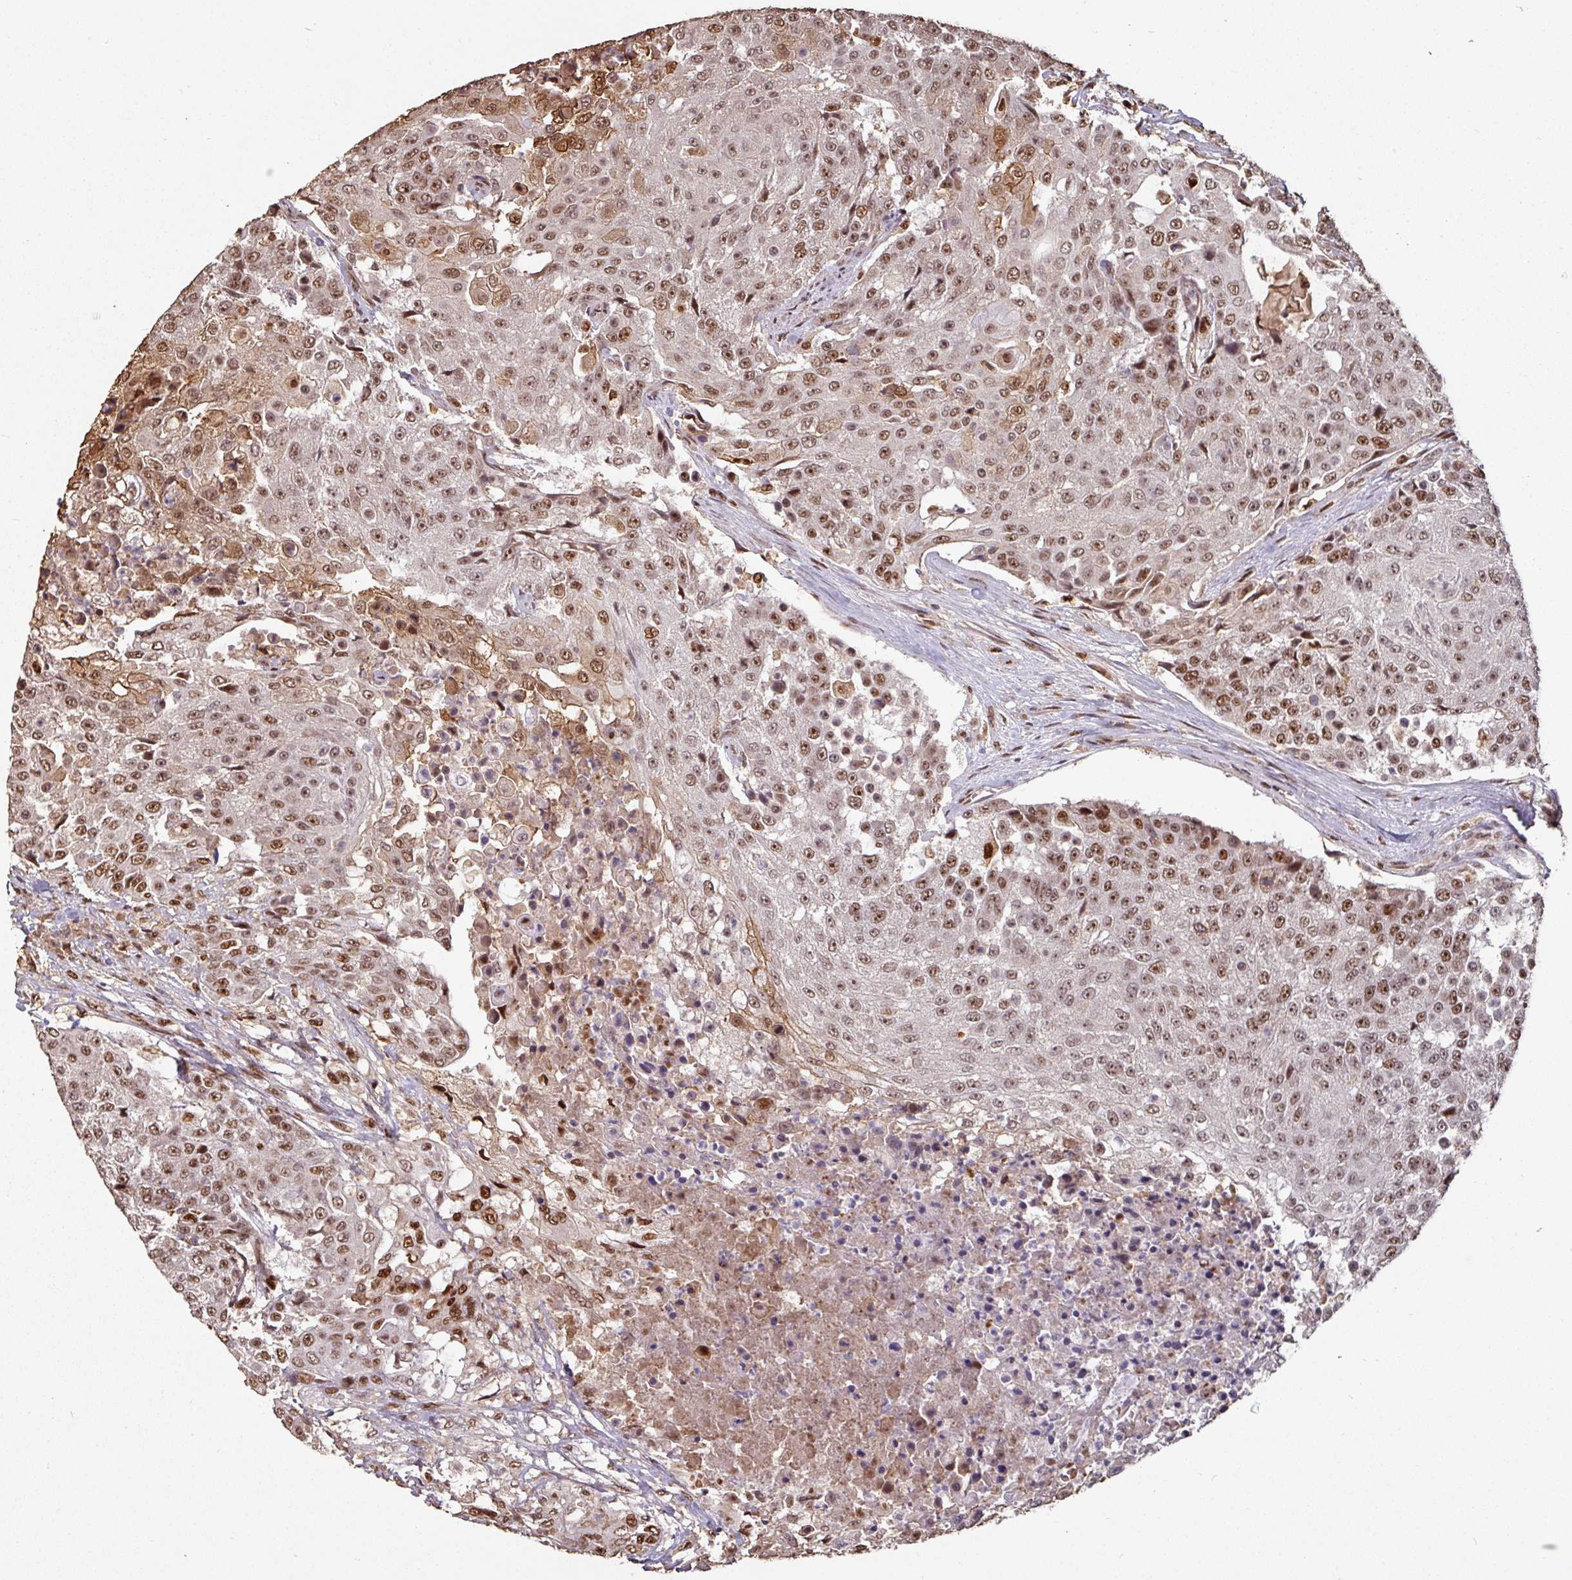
{"staining": {"intensity": "moderate", "quantity": ">75%", "location": "nuclear"}, "tissue": "urothelial cancer", "cell_type": "Tumor cells", "image_type": "cancer", "snomed": [{"axis": "morphology", "description": "Urothelial carcinoma, High grade"}, {"axis": "topography", "description": "Urinary bladder"}], "caption": "Tumor cells demonstrate medium levels of moderate nuclear expression in about >75% of cells in high-grade urothelial carcinoma. The staining was performed using DAB (3,3'-diaminobenzidine), with brown indicating positive protein expression. Nuclei are stained blue with hematoxylin.", "gene": "POLD1", "patient": {"sex": "female", "age": 63}}